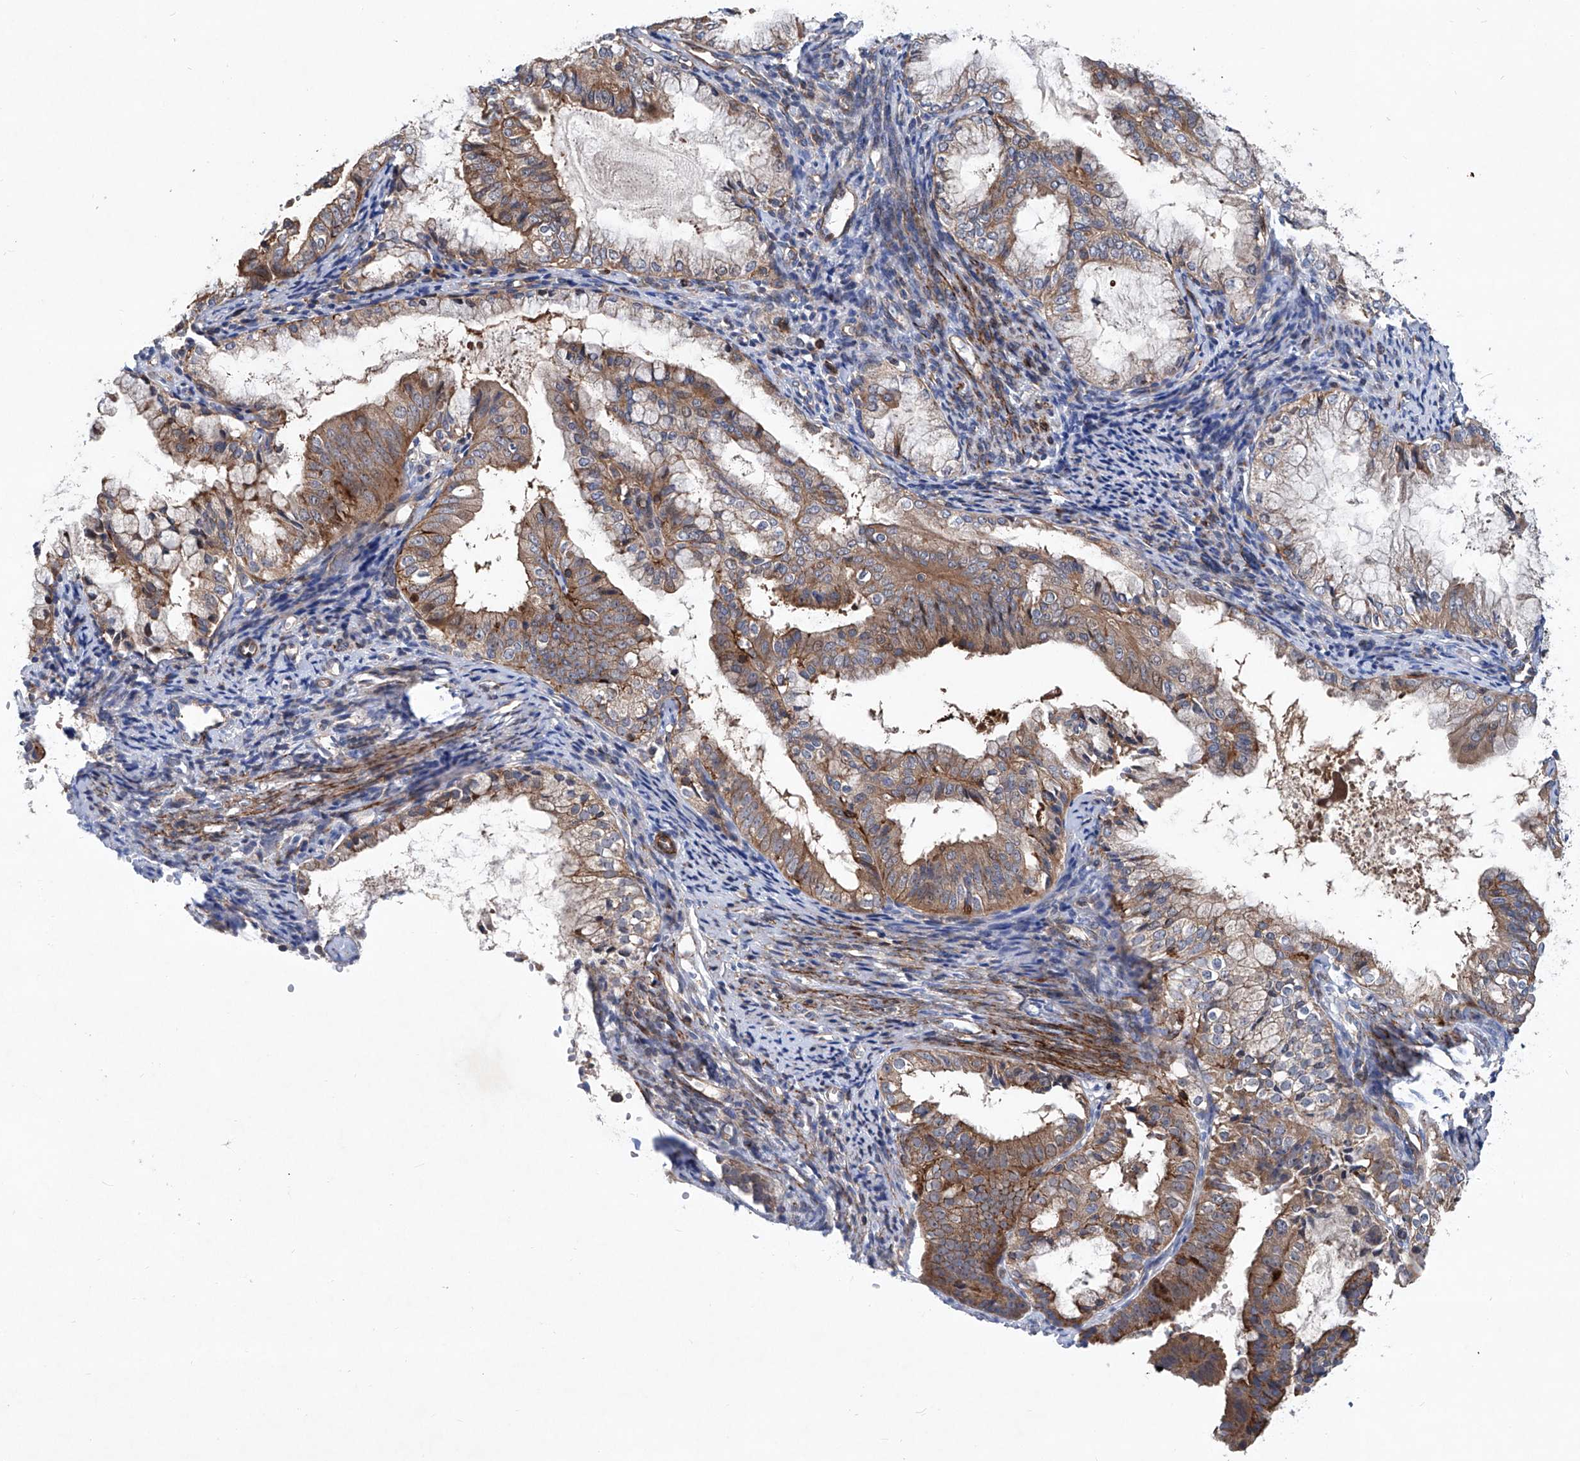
{"staining": {"intensity": "moderate", "quantity": ">75%", "location": "cytoplasmic/membranous"}, "tissue": "endometrial cancer", "cell_type": "Tumor cells", "image_type": "cancer", "snomed": [{"axis": "morphology", "description": "Adenocarcinoma, NOS"}, {"axis": "topography", "description": "Endometrium"}], "caption": "The micrograph displays staining of endometrial cancer, revealing moderate cytoplasmic/membranous protein expression (brown color) within tumor cells.", "gene": "NT5C3A", "patient": {"sex": "female", "age": 63}}